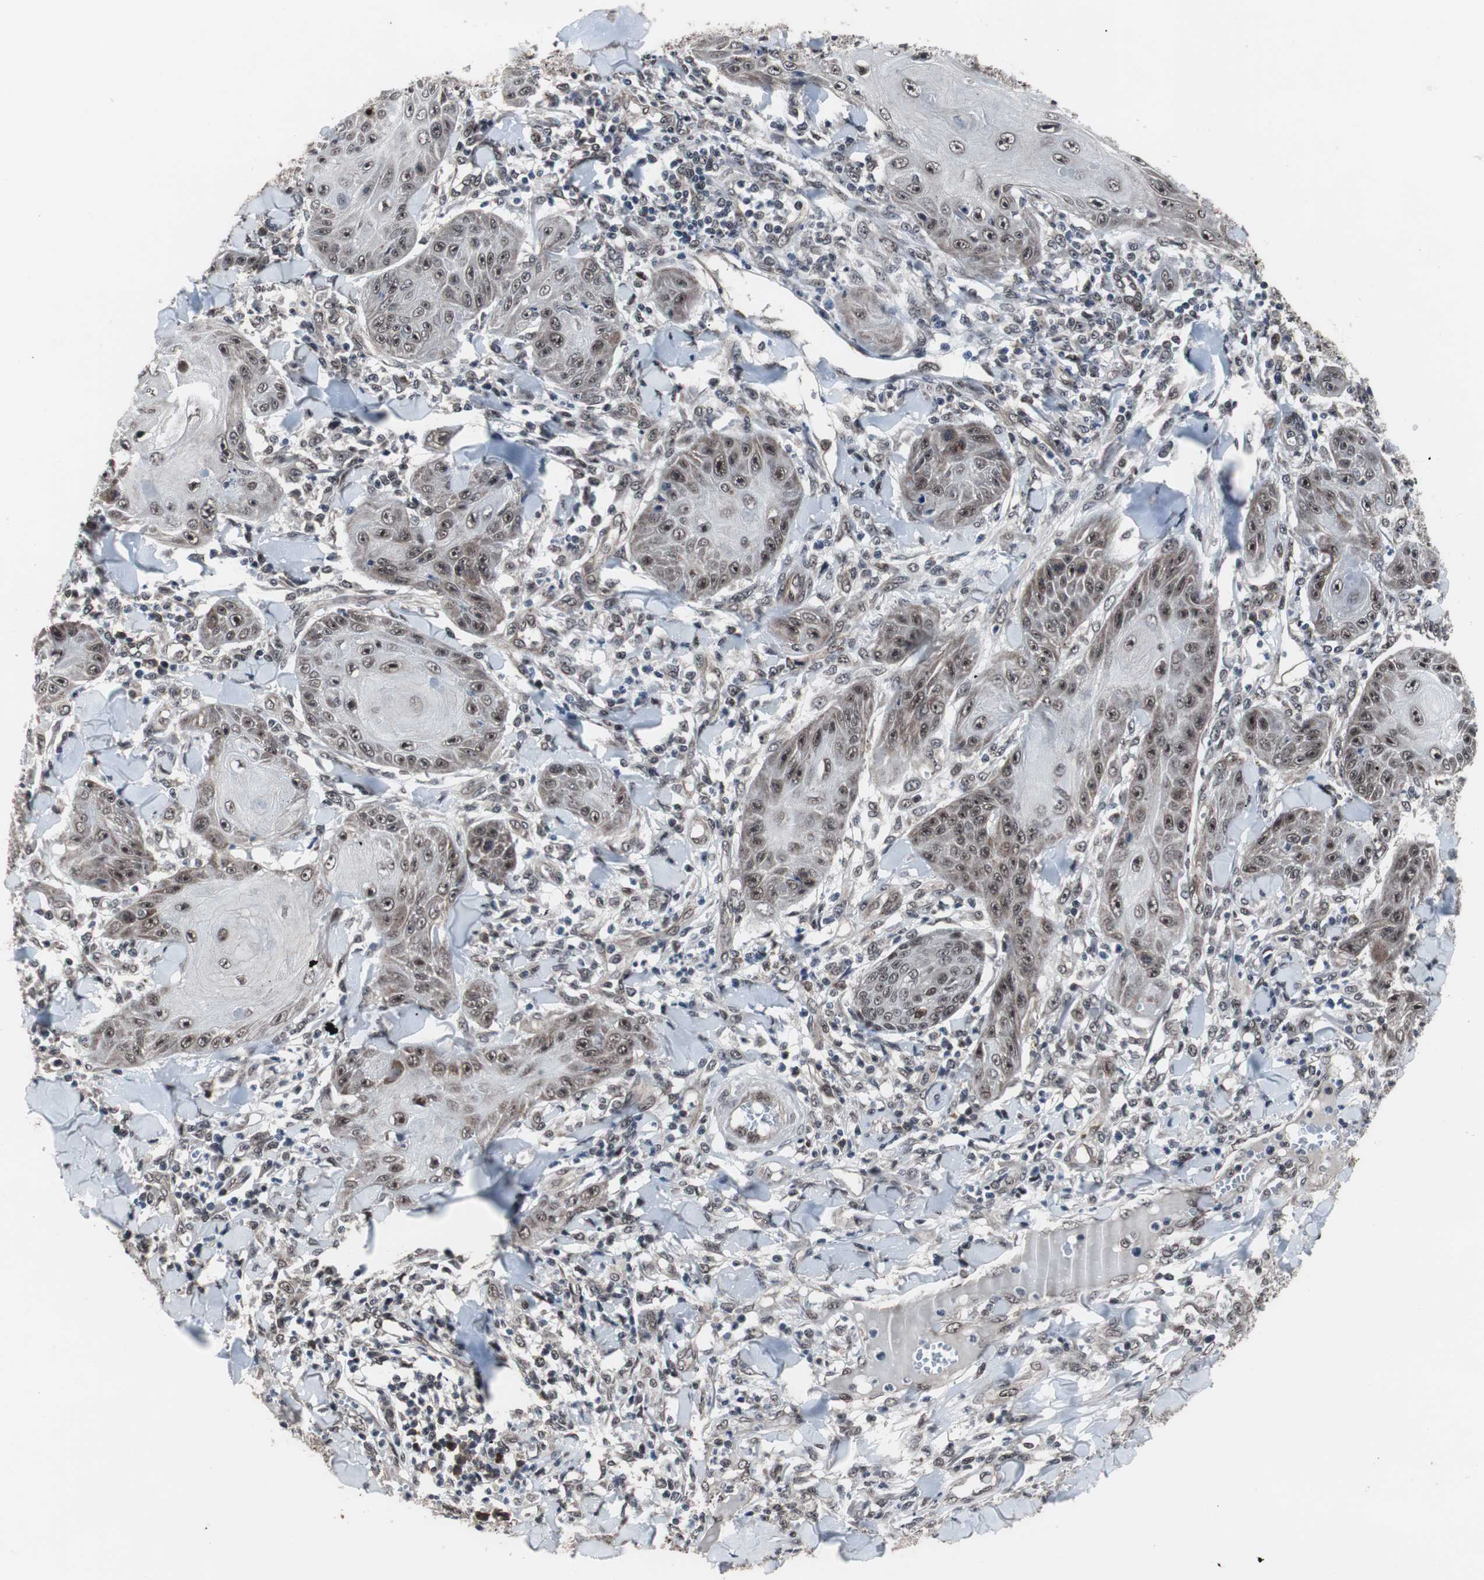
{"staining": {"intensity": "weak", "quantity": ">75%", "location": "nuclear"}, "tissue": "skin cancer", "cell_type": "Tumor cells", "image_type": "cancer", "snomed": [{"axis": "morphology", "description": "Squamous cell carcinoma, NOS"}, {"axis": "topography", "description": "Skin"}], "caption": "Skin squamous cell carcinoma stained for a protein (brown) displays weak nuclear positive positivity in about >75% of tumor cells.", "gene": "GTF2F2", "patient": {"sex": "female", "age": 78}}